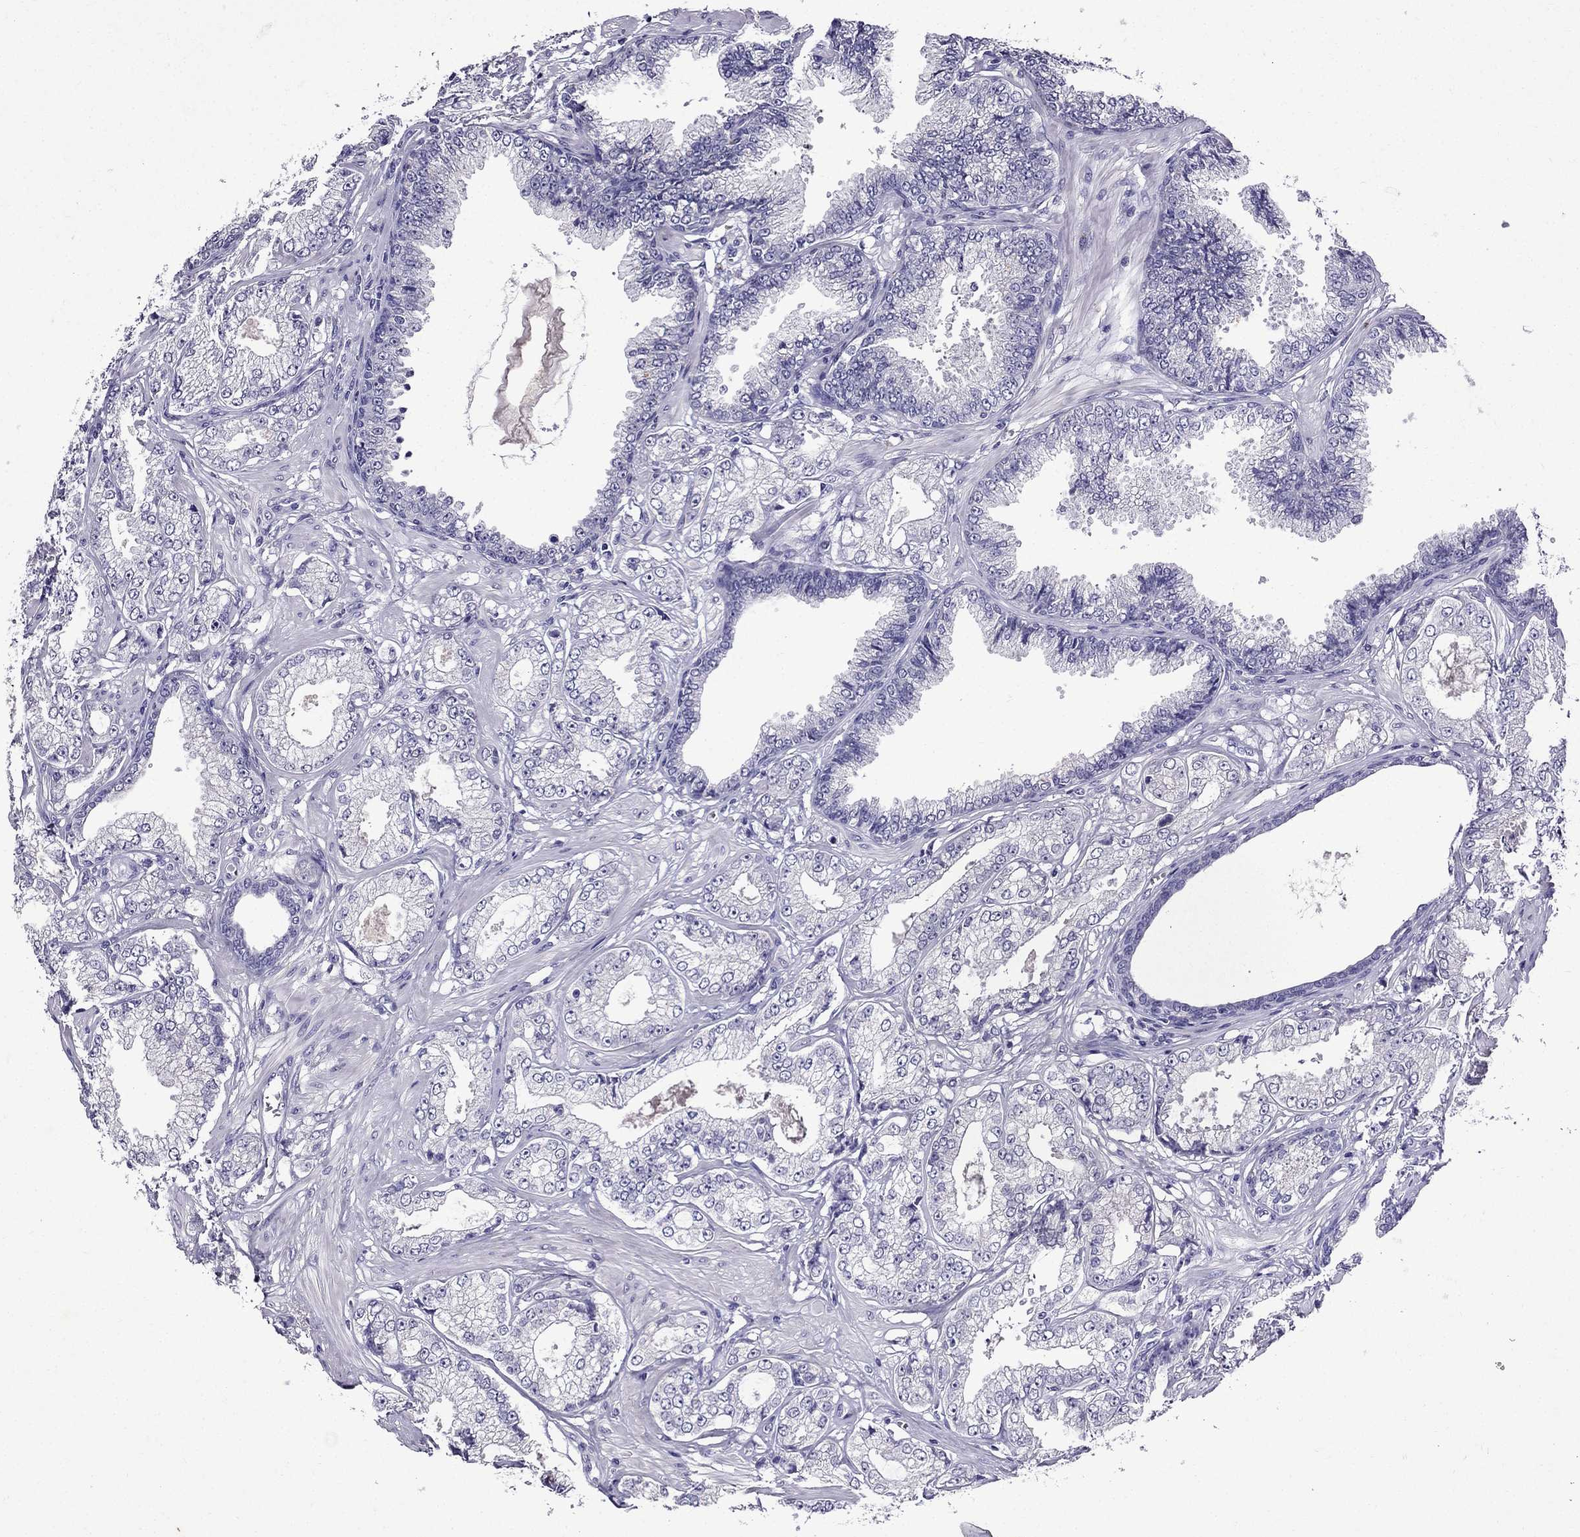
{"staining": {"intensity": "negative", "quantity": "none", "location": "none"}, "tissue": "prostate cancer", "cell_type": "Tumor cells", "image_type": "cancer", "snomed": [{"axis": "morphology", "description": "Adenocarcinoma, NOS"}, {"axis": "topography", "description": "Prostate"}], "caption": "Protein analysis of prostate cancer demonstrates no significant staining in tumor cells.", "gene": "DNAH17", "patient": {"sex": "male", "age": 64}}